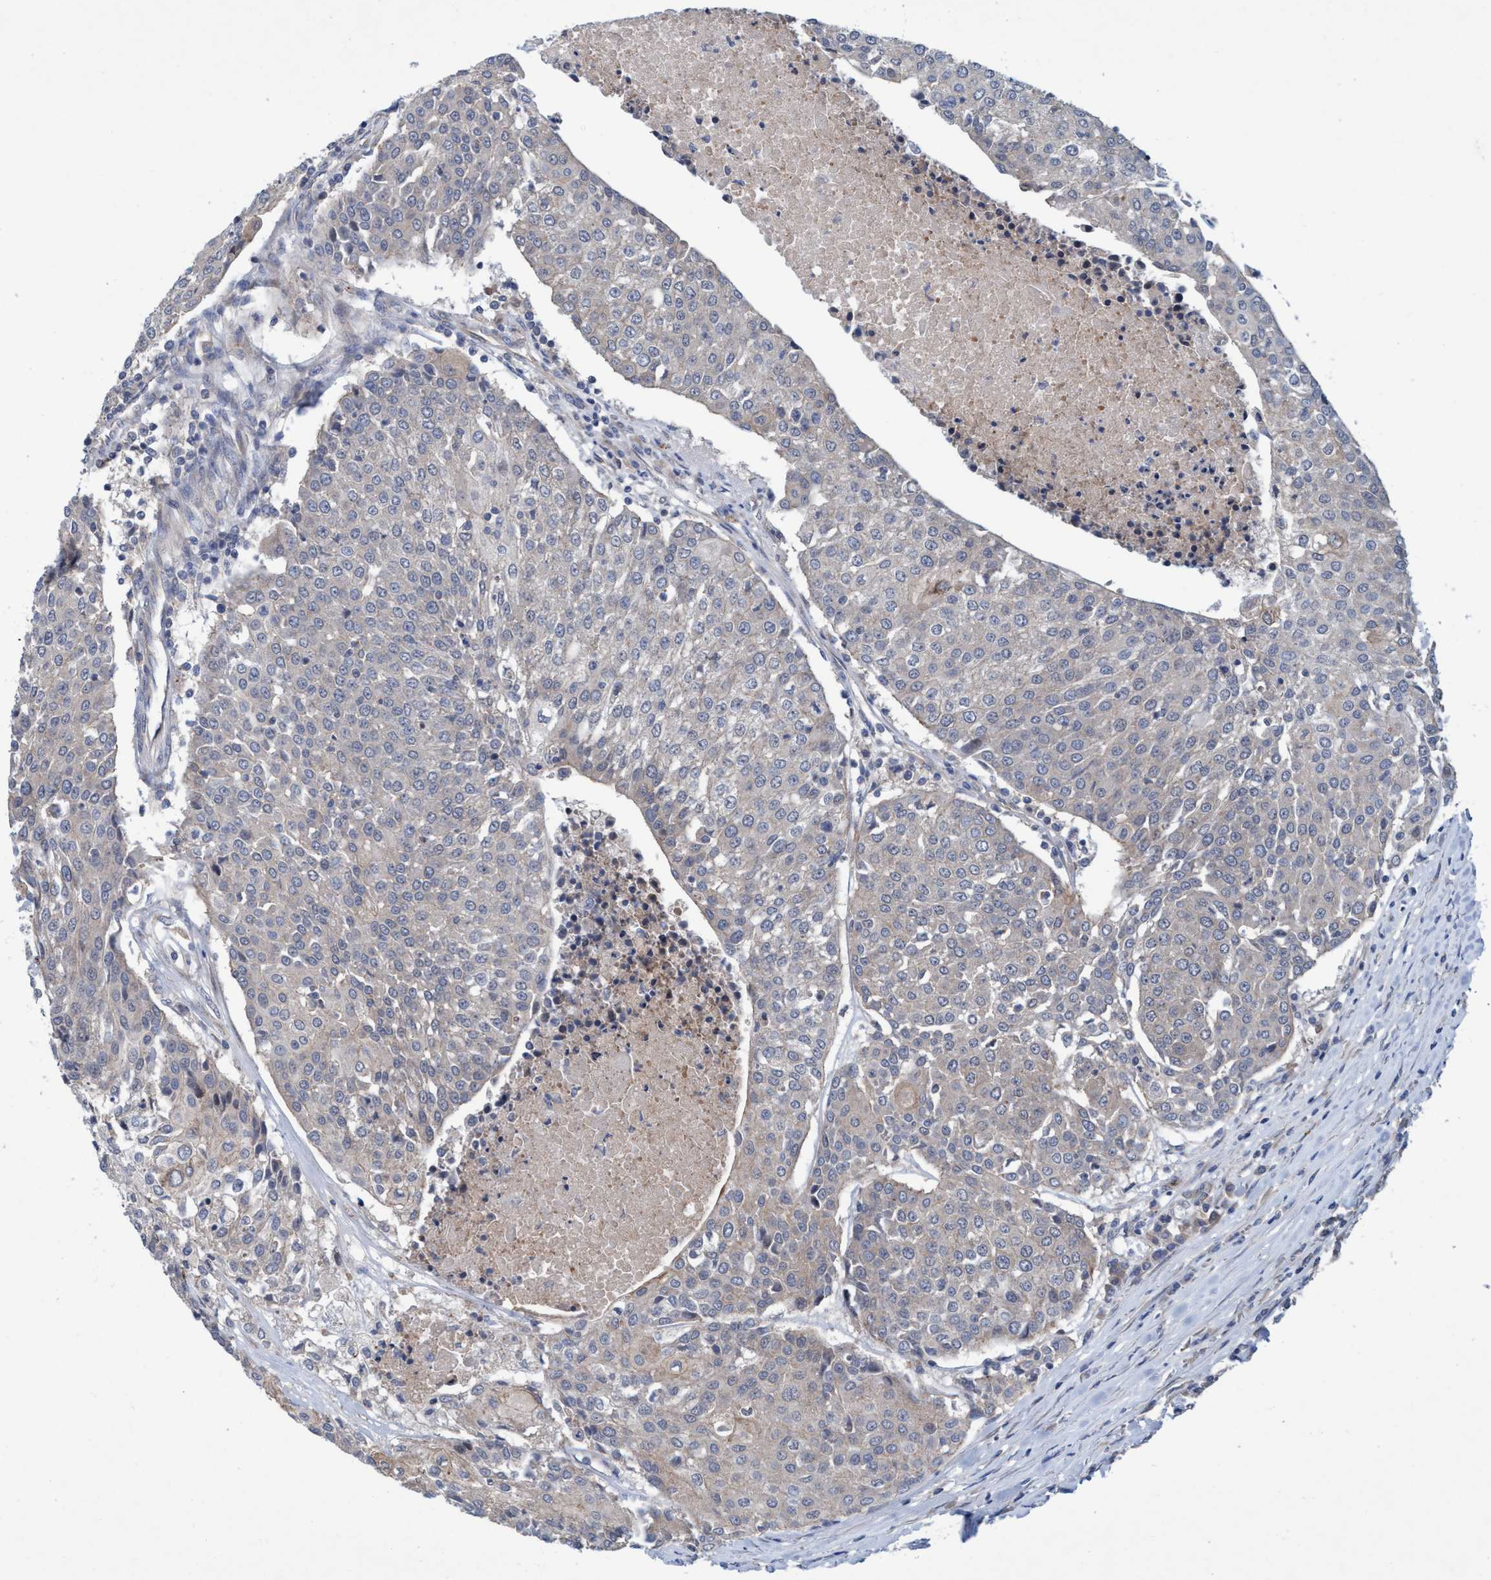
{"staining": {"intensity": "negative", "quantity": "none", "location": "none"}, "tissue": "urothelial cancer", "cell_type": "Tumor cells", "image_type": "cancer", "snomed": [{"axis": "morphology", "description": "Urothelial carcinoma, High grade"}, {"axis": "topography", "description": "Urinary bladder"}], "caption": "High magnification brightfield microscopy of urothelial cancer stained with DAB (3,3'-diaminobenzidine) (brown) and counterstained with hematoxylin (blue): tumor cells show no significant staining.", "gene": "TRIM65", "patient": {"sex": "female", "age": 85}}